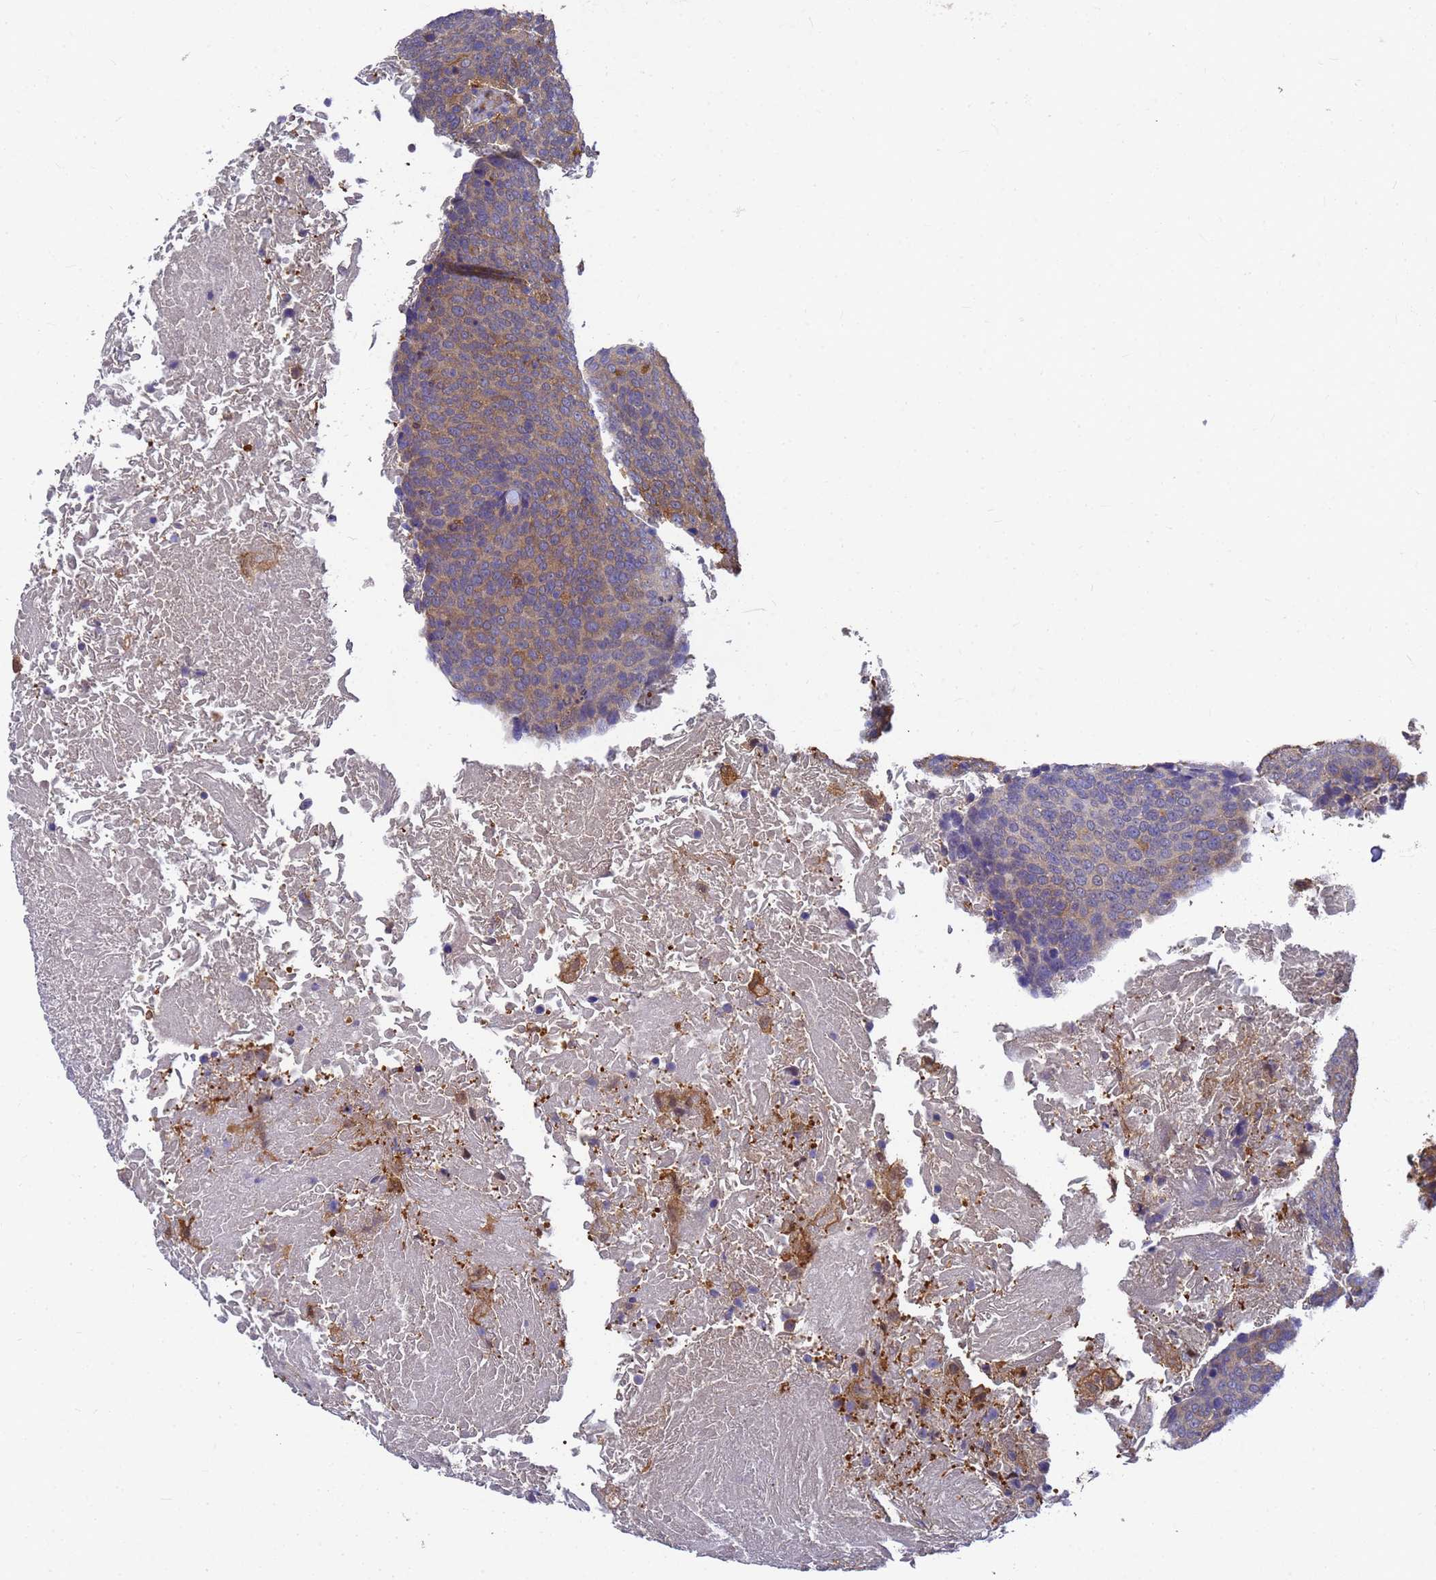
{"staining": {"intensity": "moderate", "quantity": "25%-75%", "location": "cytoplasmic/membranous"}, "tissue": "head and neck cancer", "cell_type": "Tumor cells", "image_type": "cancer", "snomed": [{"axis": "morphology", "description": "Squamous cell carcinoma, NOS"}, {"axis": "morphology", "description": "Squamous cell carcinoma, metastatic, NOS"}, {"axis": "topography", "description": "Lymph node"}, {"axis": "topography", "description": "Head-Neck"}], "caption": "Head and neck cancer (metastatic squamous cell carcinoma) stained with DAB immunohistochemistry reveals medium levels of moderate cytoplasmic/membranous expression in approximately 25%-75% of tumor cells.", "gene": "SLC35E2B", "patient": {"sex": "male", "age": 62}}